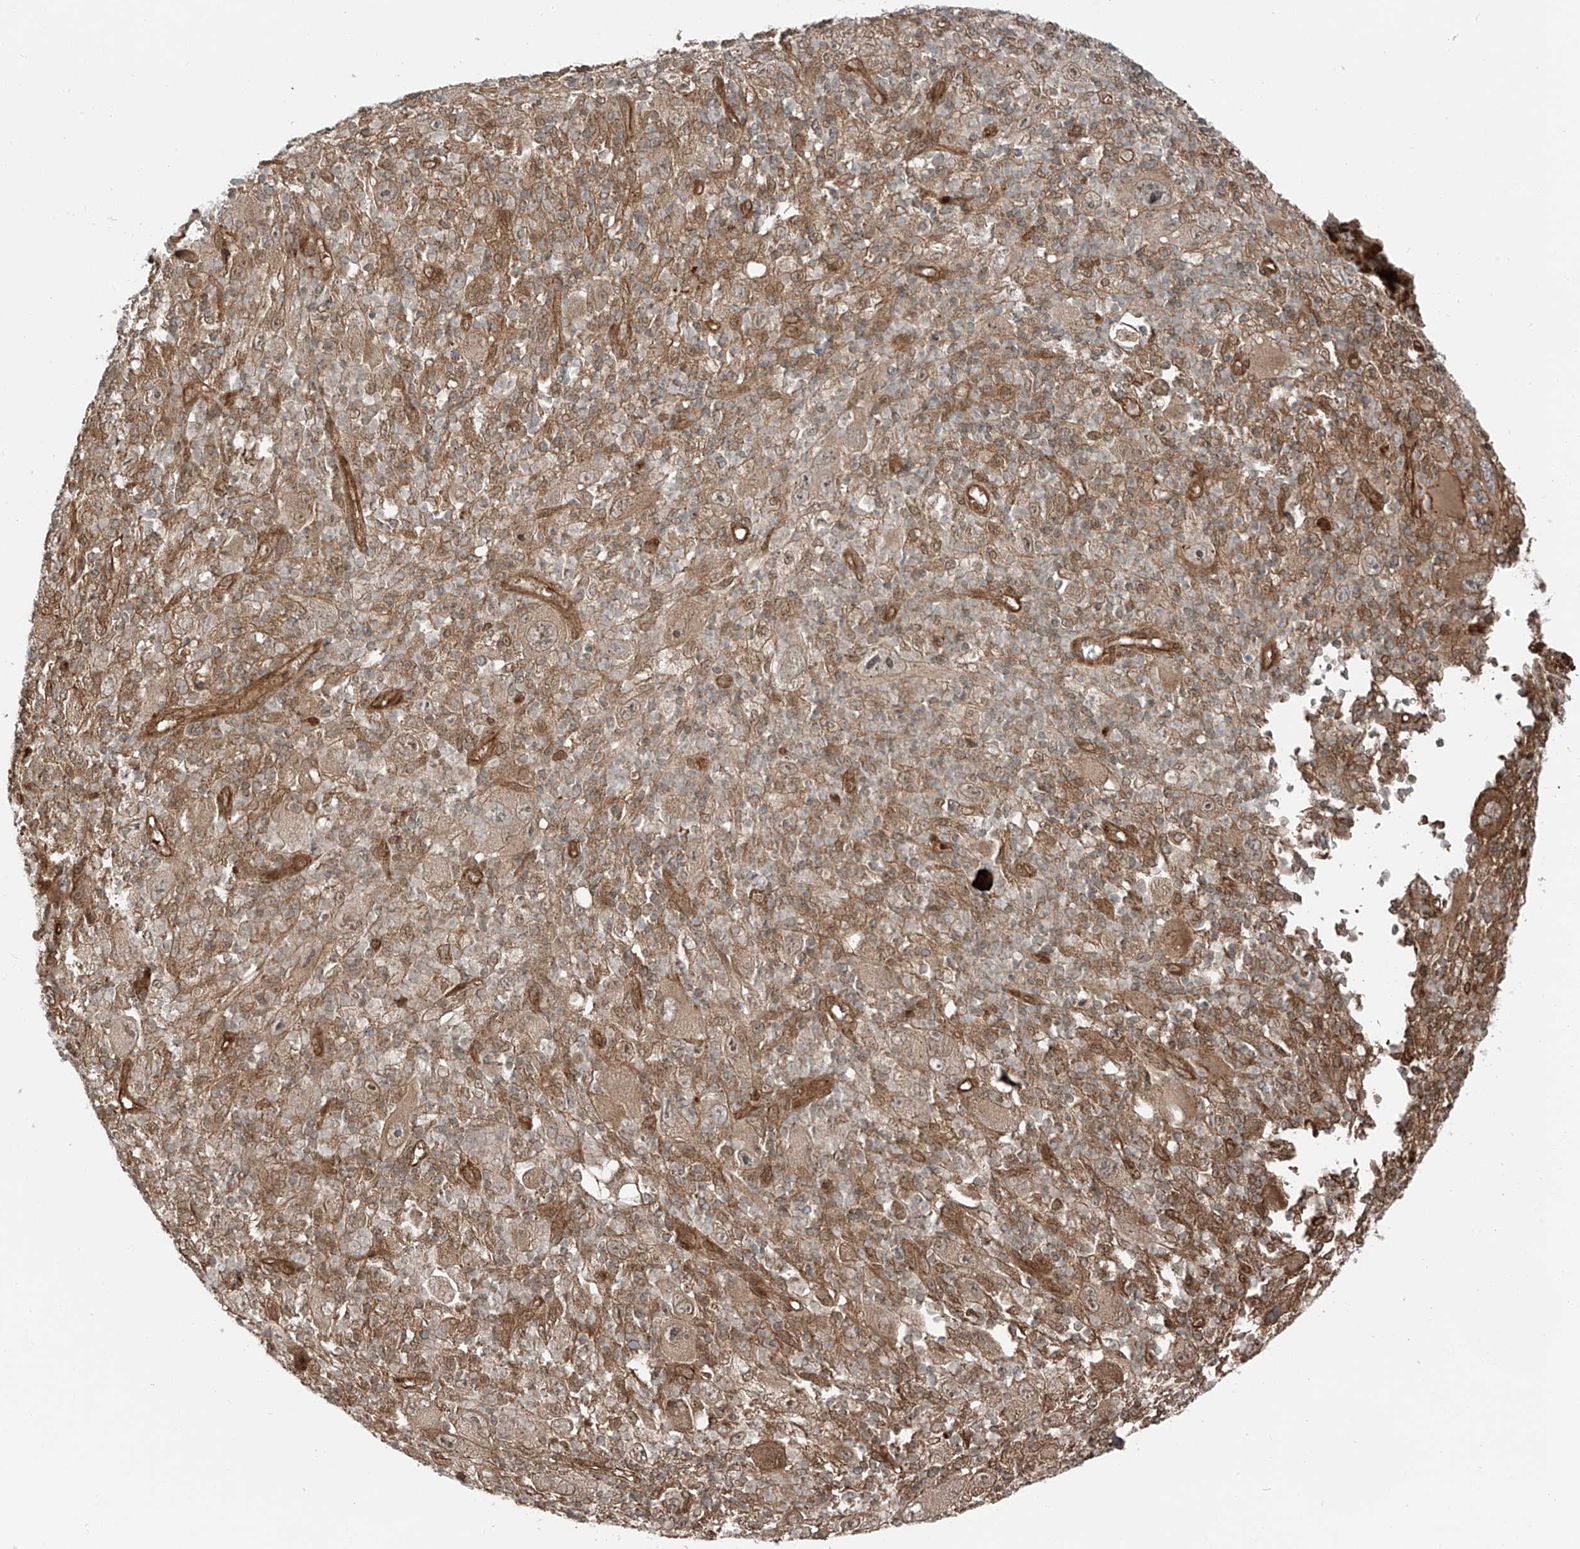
{"staining": {"intensity": "weak", "quantity": "25%-75%", "location": "cytoplasmic/membranous"}, "tissue": "melanoma", "cell_type": "Tumor cells", "image_type": "cancer", "snomed": [{"axis": "morphology", "description": "Malignant melanoma, Metastatic site"}, {"axis": "topography", "description": "Skin"}], "caption": "Malignant melanoma (metastatic site) was stained to show a protein in brown. There is low levels of weak cytoplasmic/membranous staining in approximately 25%-75% of tumor cells.", "gene": "USP48", "patient": {"sex": "female", "age": 56}}